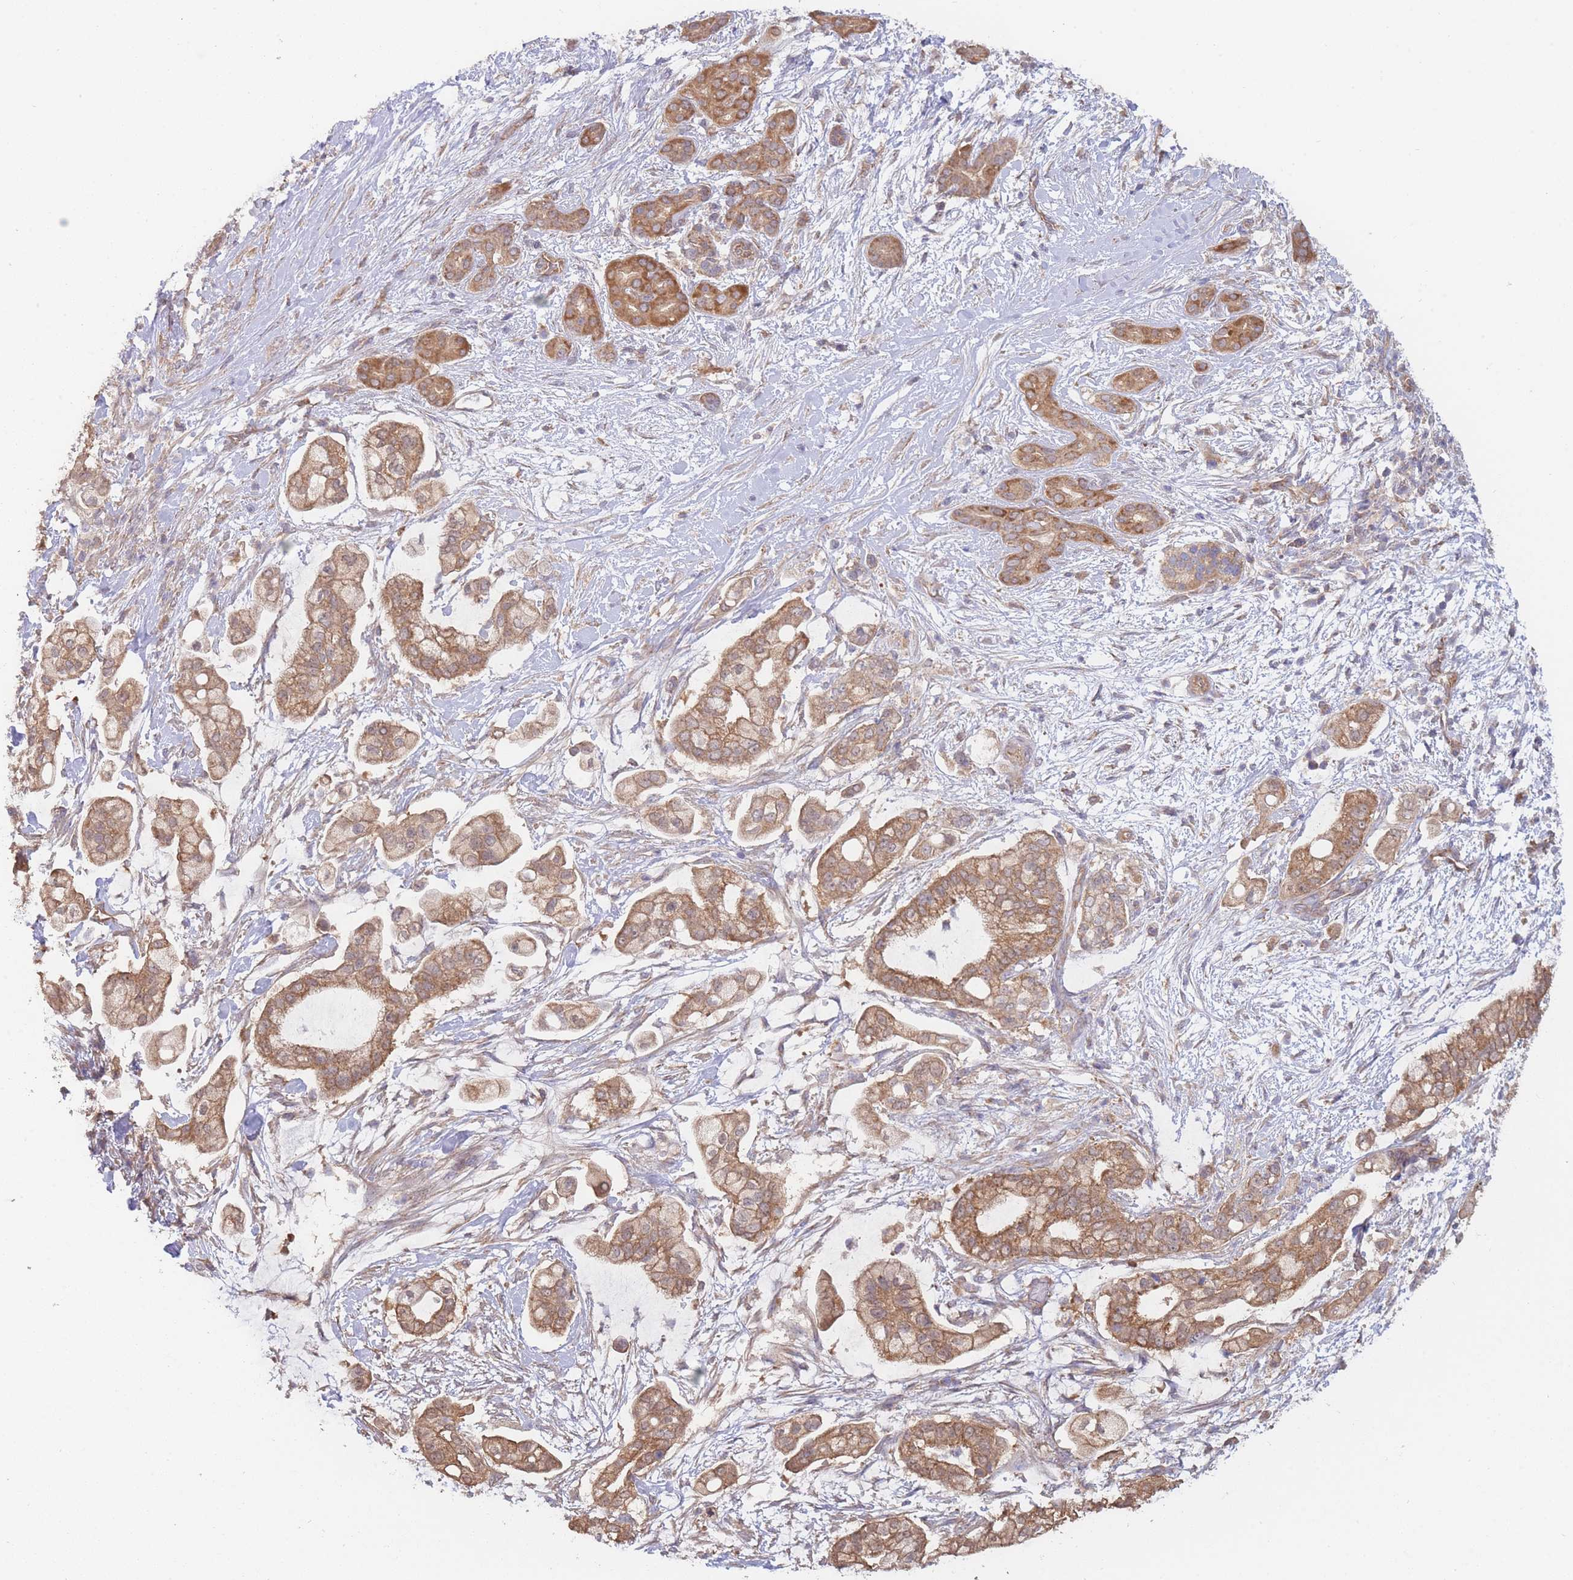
{"staining": {"intensity": "moderate", "quantity": ">75%", "location": "cytoplasmic/membranous"}, "tissue": "pancreatic cancer", "cell_type": "Tumor cells", "image_type": "cancer", "snomed": [{"axis": "morphology", "description": "Adenocarcinoma, NOS"}, {"axis": "topography", "description": "Pancreas"}], "caption": "The micrograph shows a brown stain indicating the presence of a protein in the cytoplasmic/membranous of tumor cells in pancreatic cancer. Using DAB (brown) and hematoxylin (blue) stains, captured at high magnification using brightfield microscopy.", "gene": "MRPS18B", "patient": {"sex": "female", "age": 69}}